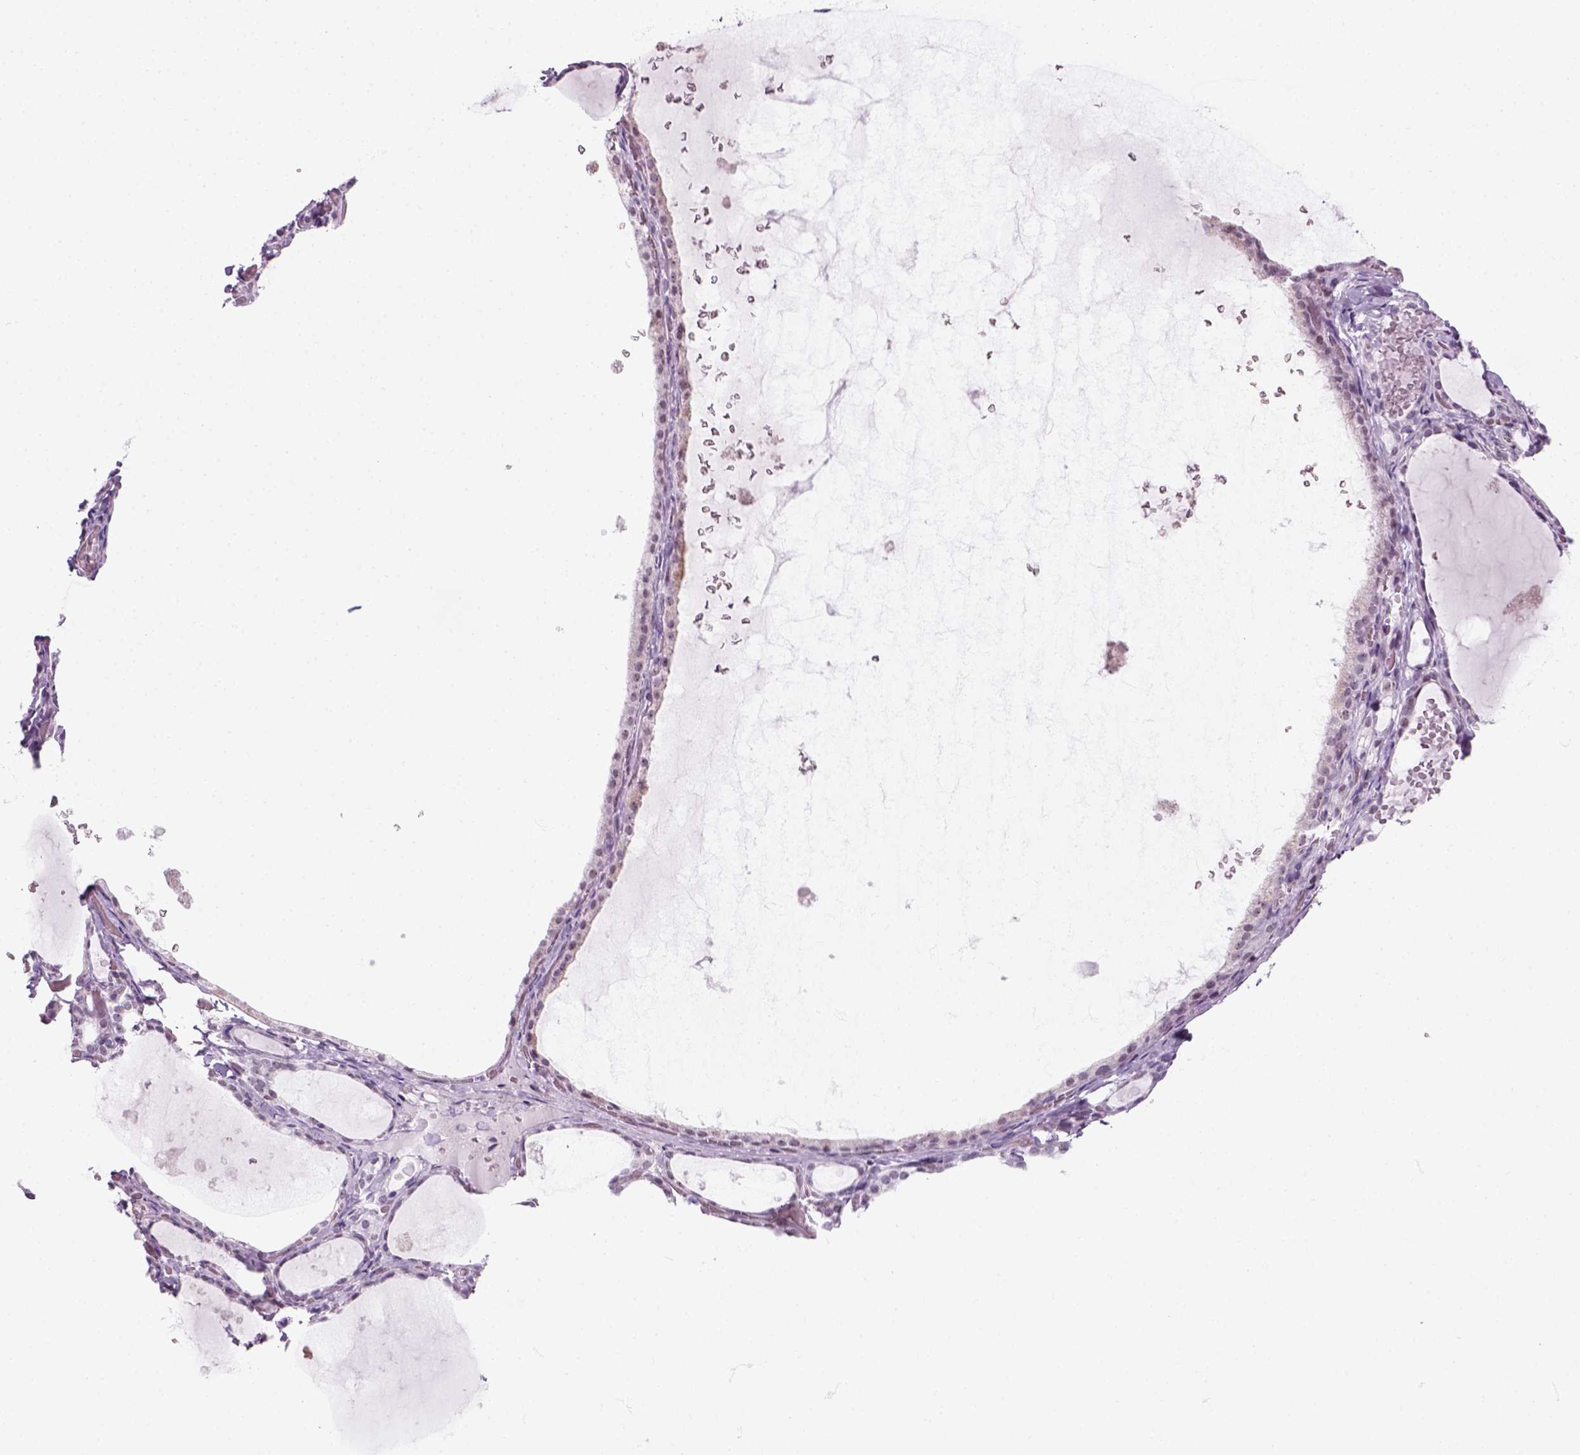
{"staining": {"intensity": "weak", "quantity": "<25%", "location": "nuclear"}, "tissue": "thyroid gland", "cell_type": "Glandular cells", "image_type": "normal", "snomed": [{"axis": "morphology", "description": "Normal tissue, NOS"}, {"axis": "topography", "description": "Thyroid gland"}], "caption": "Immunohistochemistry of normal human thyroid gland shows no positivity in glandular cells.", "gene": "ZNF865", "patient": {"sex": "female", "age": 56}}